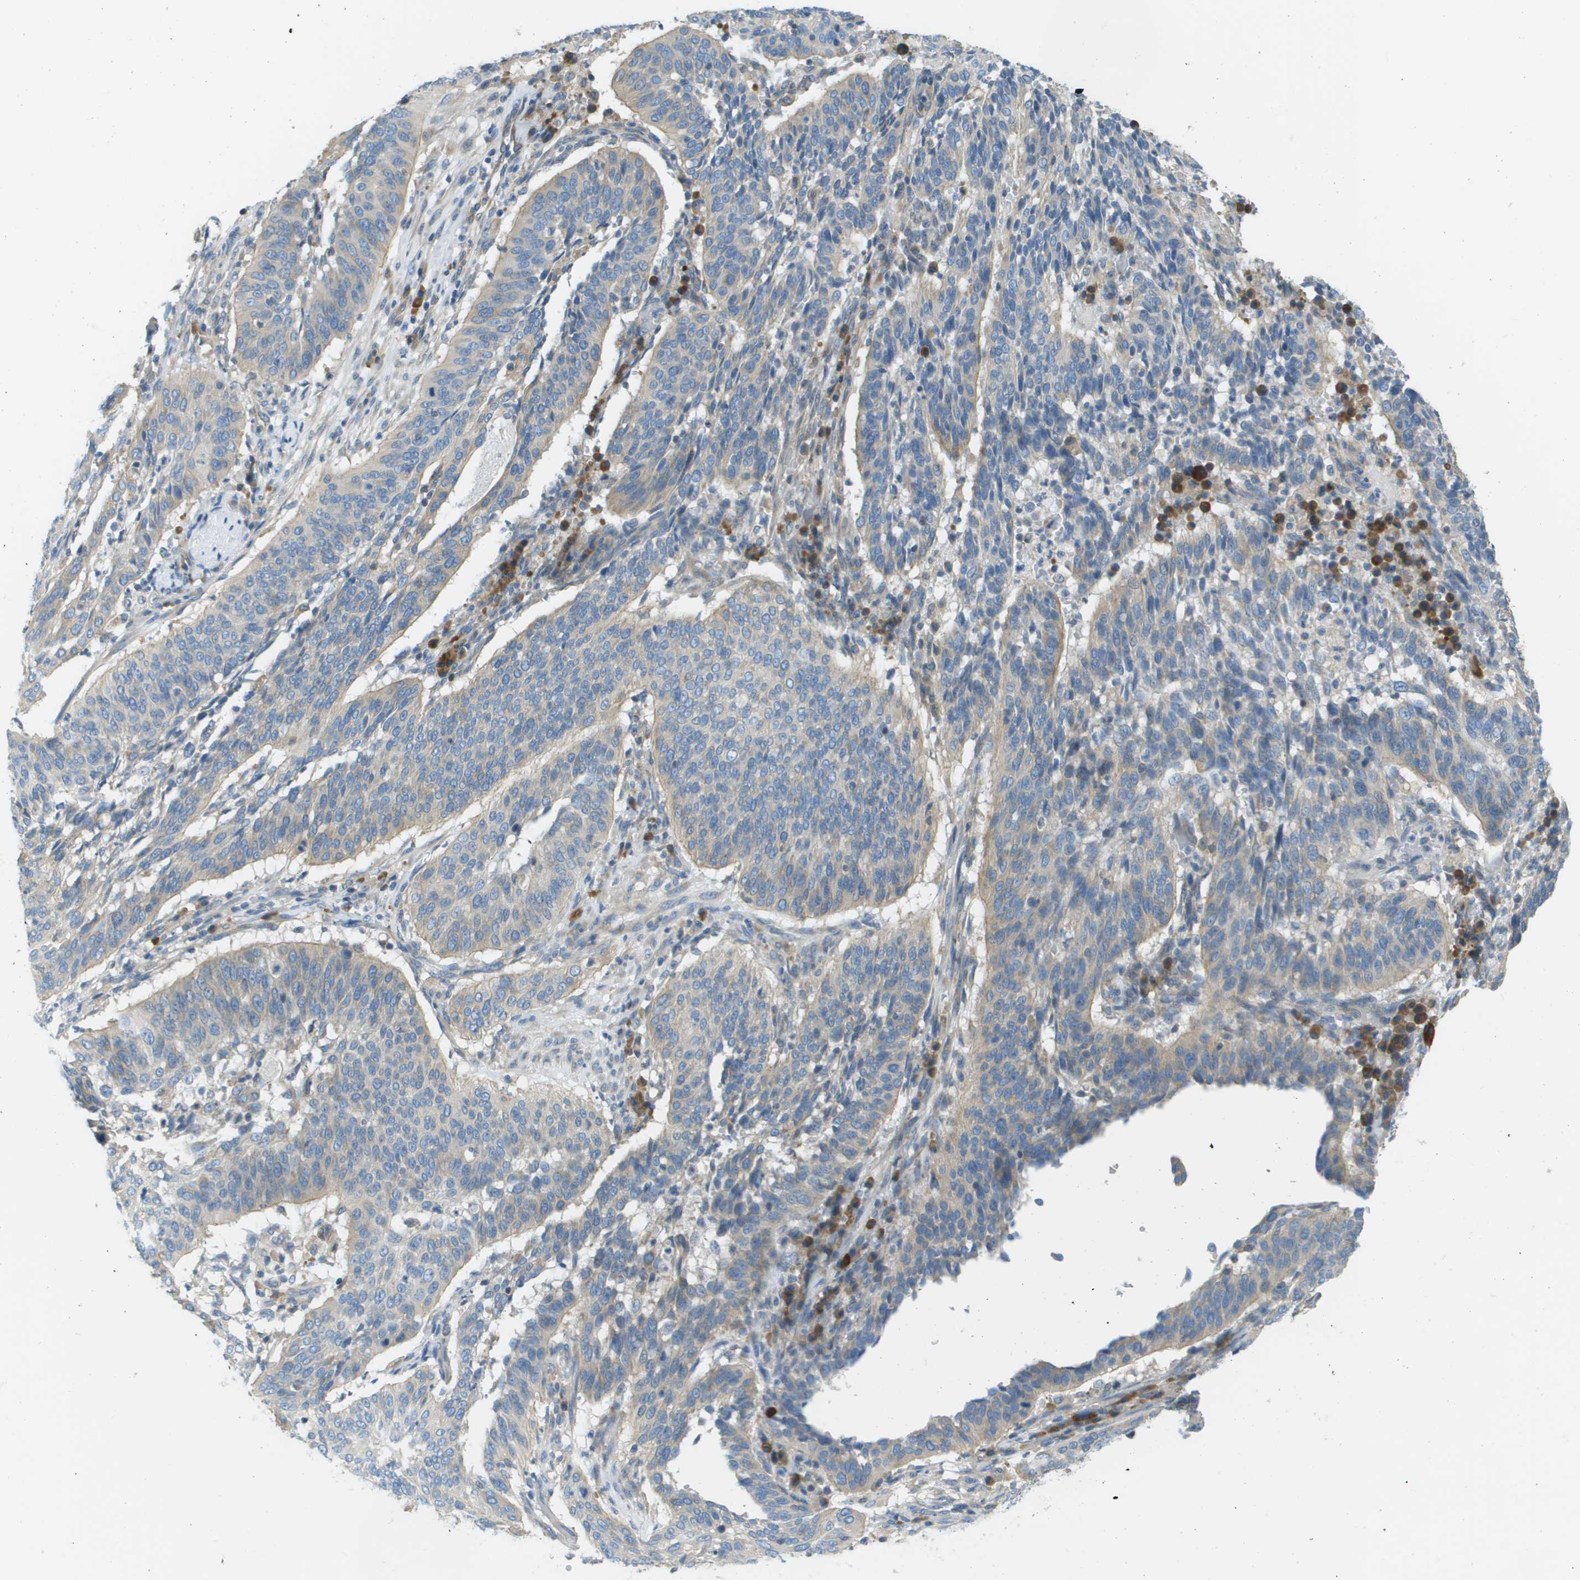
{"staining": {"intensity": "weak", "quantity": "<25%", "location": "cytoplasmic/membranous"}, "tissue": "cervical cancer", "cell_type": "Tumor cells", "image_type": "cancer", "snomed": [{"axis": "morphology", "description": "Normal tissue, NOS"}, {"axis": "morphology", "description": "Squamous cell carcinoma, NOS"}, {"axis": "topography", "description": "Cervix"}], "caption": "Immunohistochemical staining of cervical cancer (squamous cell carcinoma) exhibits no significant staining in tumor cells. Brightfield microscopy of immunohistochemistry (IHC) stained with DAB (3,3'-diaminobenzidine) (brown) and hematoxylin (blue), captured at high magnification.", "gene": "DNAJB11", "patient": {"sex": "female", "age": 39}}